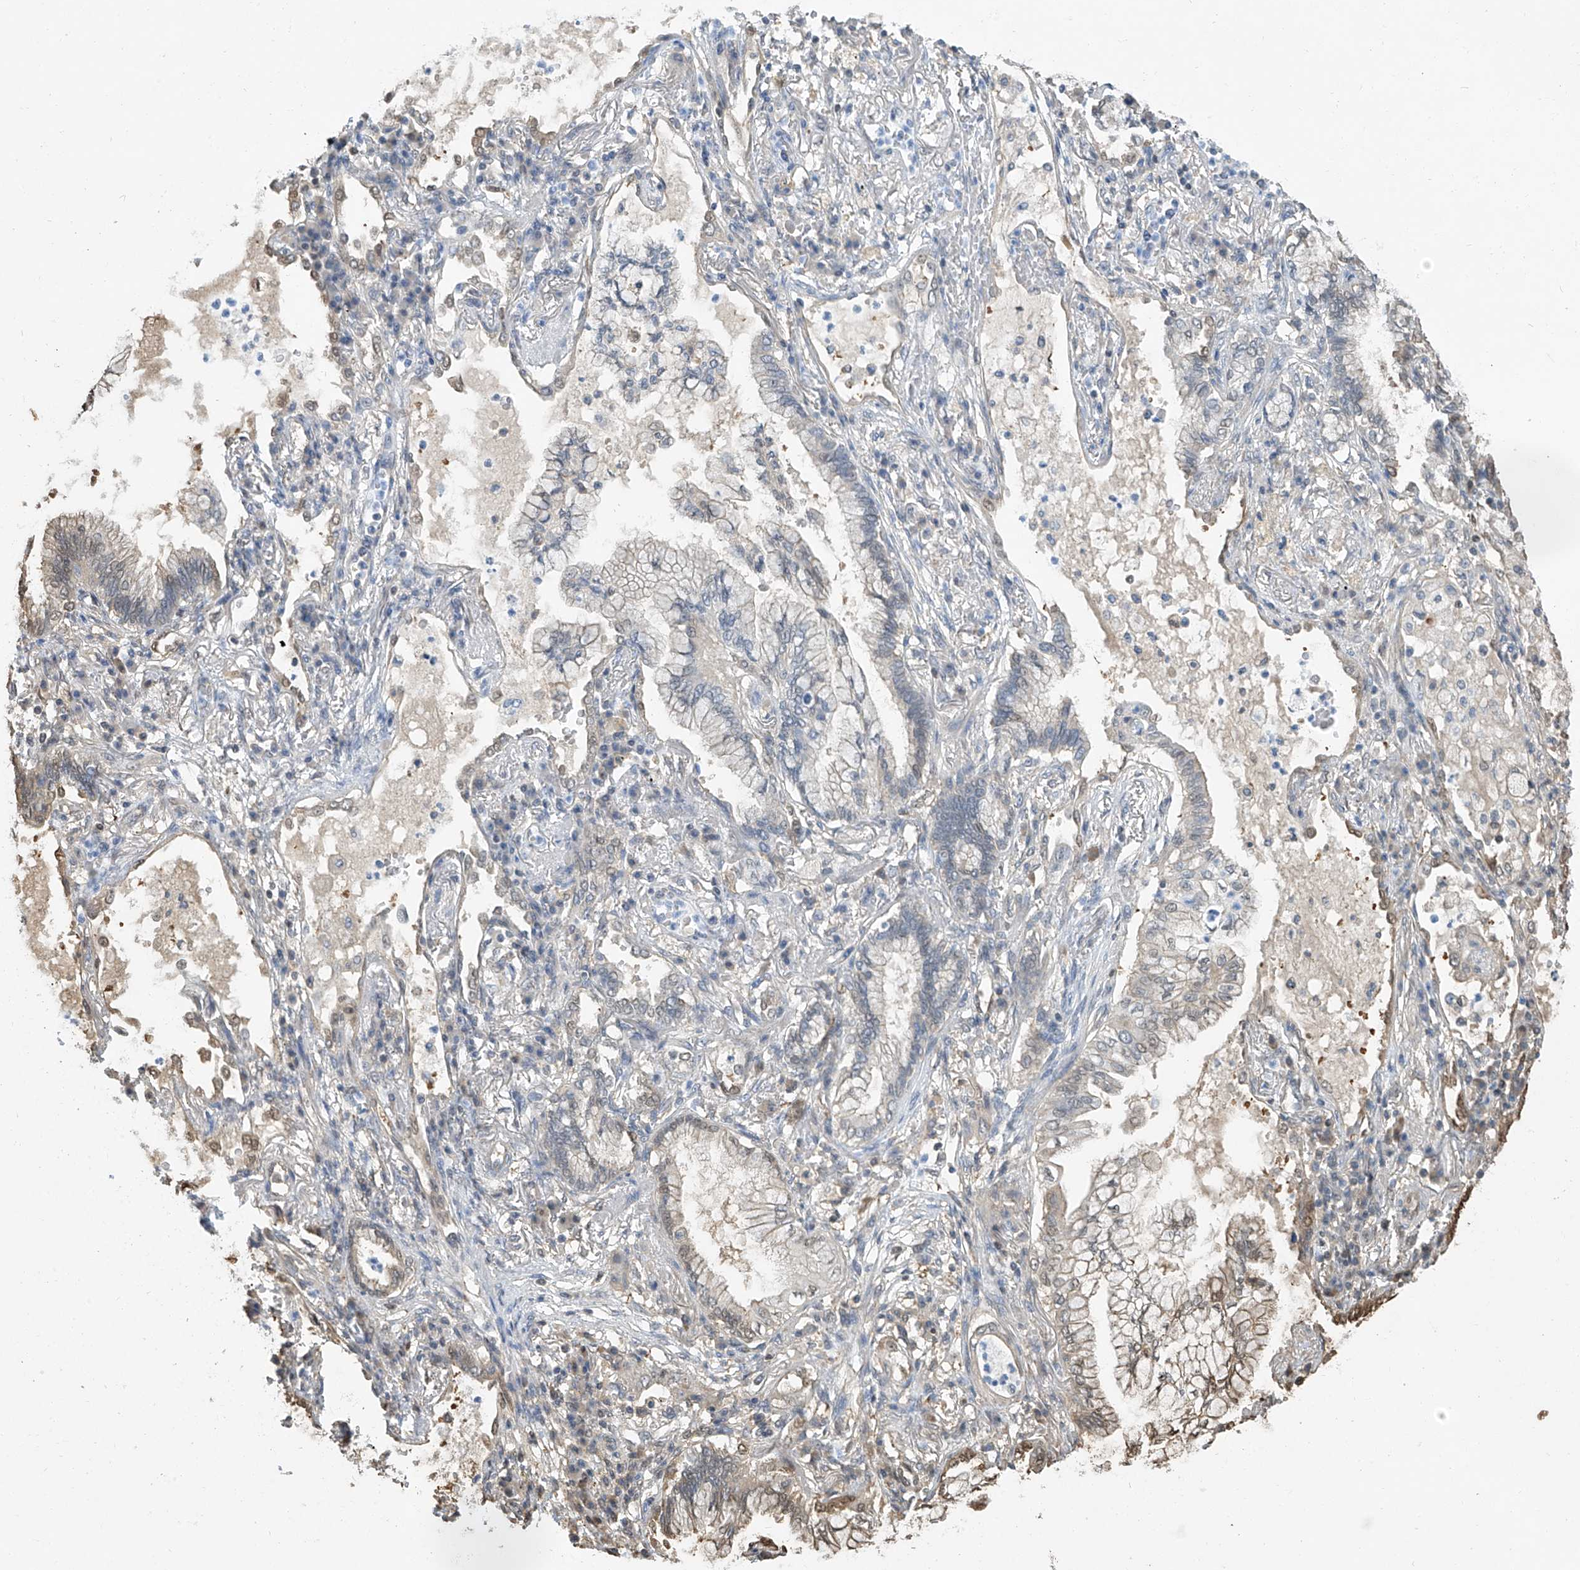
{"staining": {"intensity": "weak", "quantity": "<25%", "location": "nuclear"}, "tissue": "lung cancer", "cell_type": "Tumor cells", "image_type": "cancer", "snomed": [{"axis": "morphology", "description": "Adenocarcinoma, NOS"}, {"axis": "topography", "description": "Lung"}], "caption": "Protein analysis of adenocarcinoma (lung) demonstrates no significant staining in tumor cells. (Stains: DAB immunohistochemistry with hematoxylin counter stain, Microscopy: brightfield microscopy at high magnification).", "gene": "PMM1", "patient": {"sex": "female", "age": 70}}